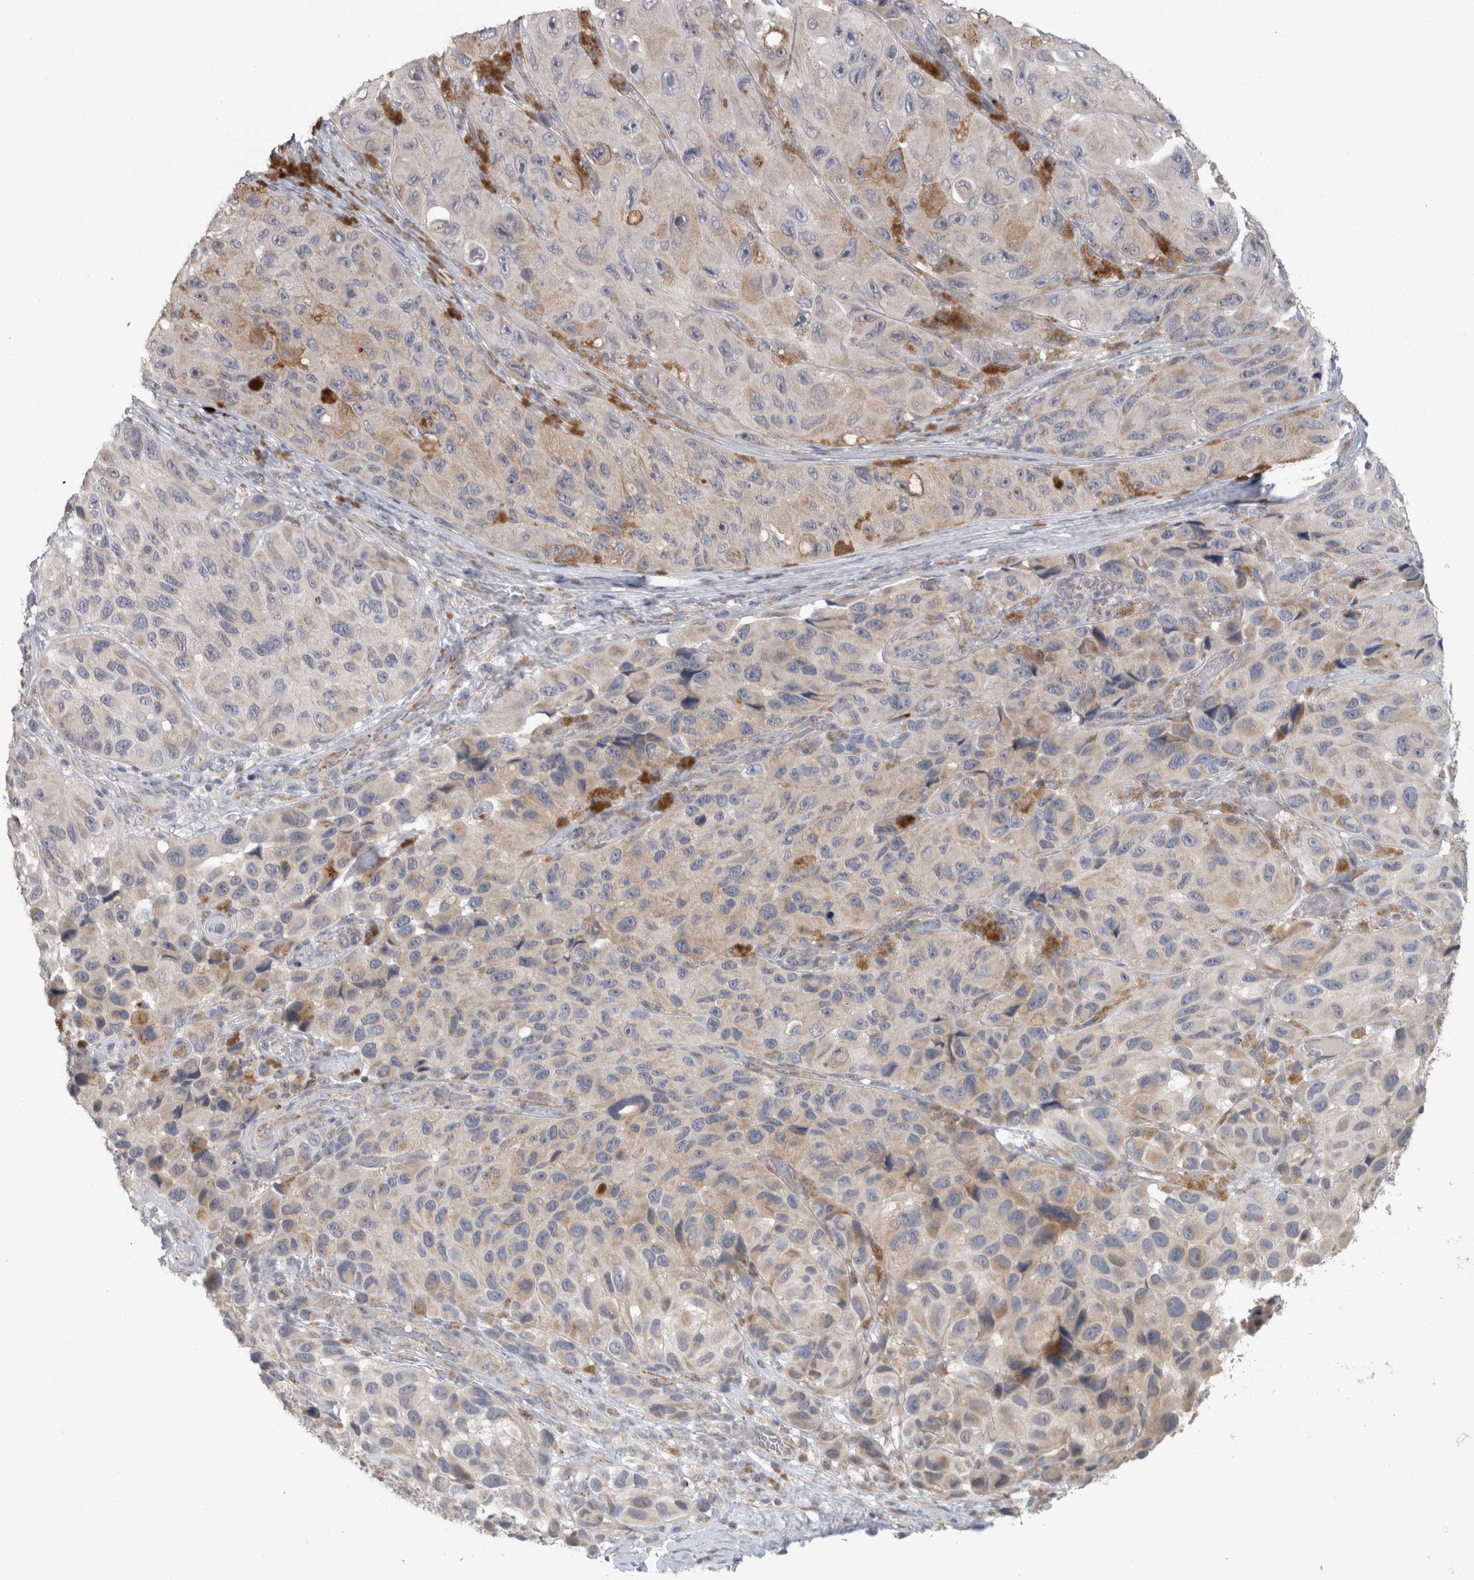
{"staining": {"intensity": "weak", "quantity": "<25%", "location": "cytoplasmic/membranous"}, "tissue": "melanoma", "cell_type": "Tumor cells", "image_type": "cancer", "snomed": [{"axis": "morphology", "description": "Malignant melanoma, NOS"}, {"axis": "topography", "description": "Skin"}], "caption": "Image shows no significant protein staining in tumor cells of melanoma.", "gene": "RAB18", "patient": {"sex": "female", "age": 73}}